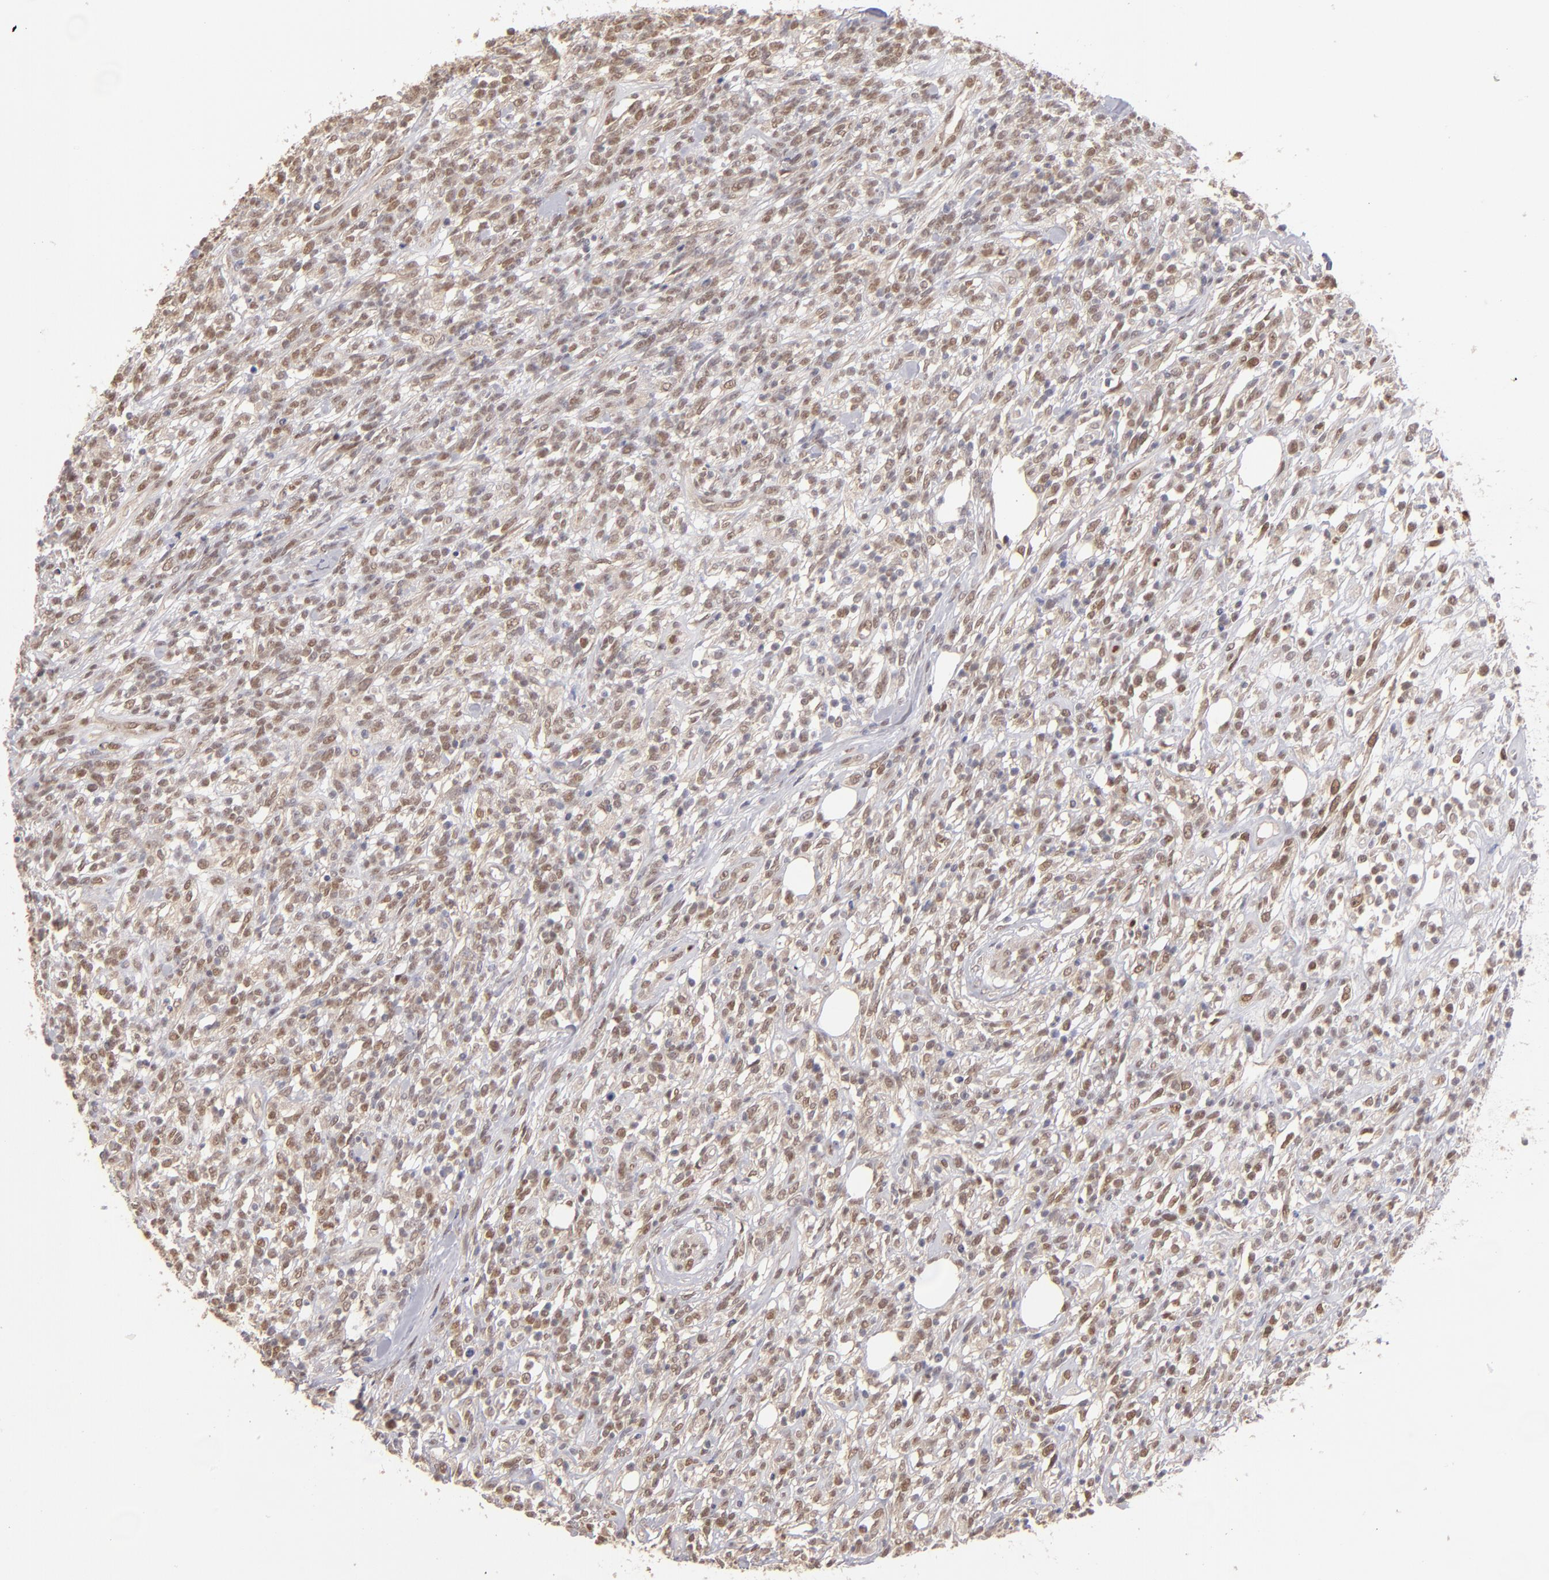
{"staining": {"intensity": "weak", "quantity": "25%-75%", "location": "nuclear"}, "tissue": "lymphoma", "cell_type": "Tumor cells", "image_type": "cancer", "snomed": [{"axis": "morphology", "description": "Malignant lymphoma, non-Hodgkin's type, High grade"}, {"axis": "topography", "description": "Lymph node"}], "caption": "Immunohistochemistry (IHC) histopathology image of high-grade malignant lymphoma, non-Hodgkin's type stained for a protein (brown), which reveals low levels of weak nuclear expression in about 25%-75% of tumor cells.", "gene": "NFE2", "patient": {"sex": "female", "age": 73}}